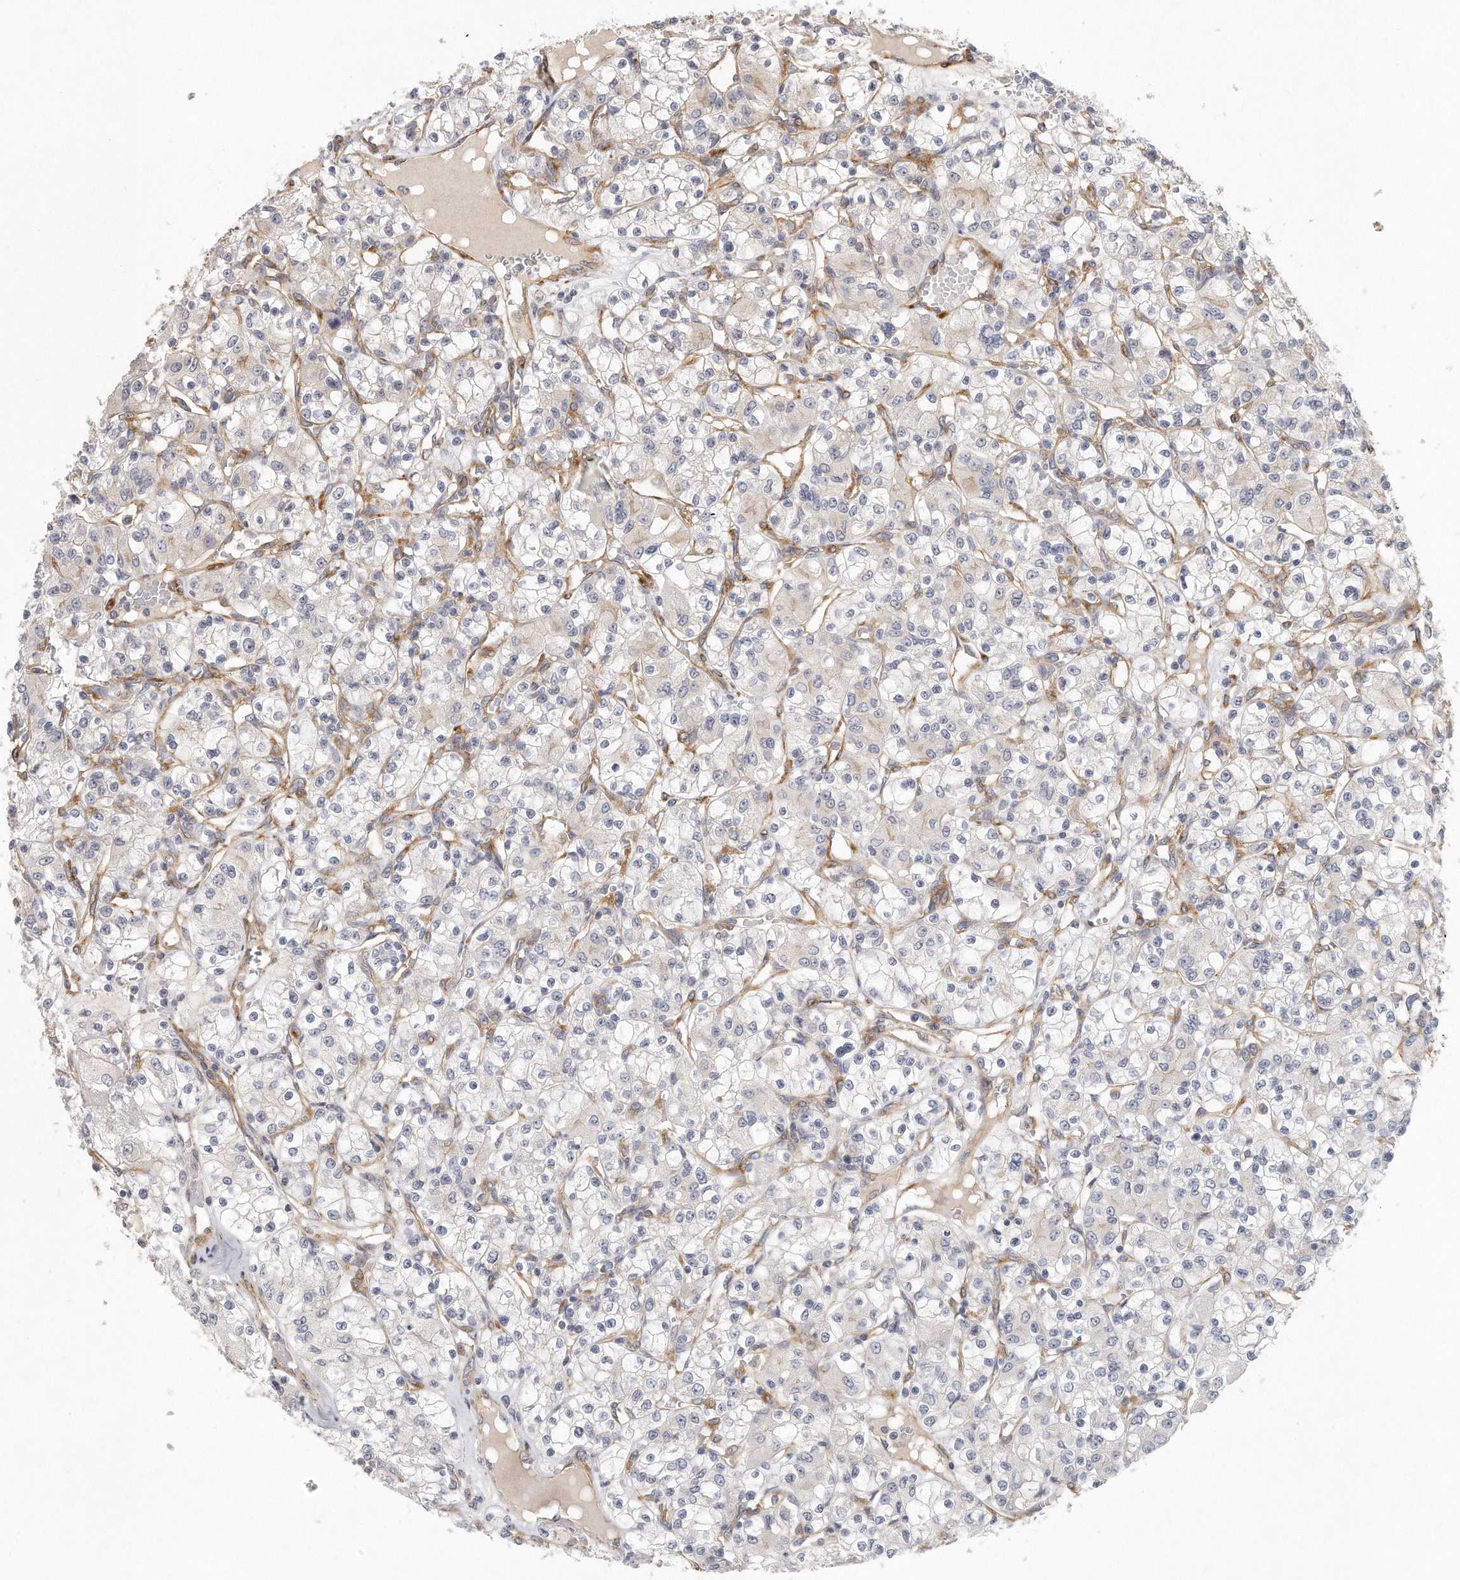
{"staining": {"intensity": "negative", "quantity": "none", "location": "none"}, "tissue": "renal cancer", "cell_type": "Tumor cells", "image_type": "cancer", "snomed": [{"axis": "morphology", "description": "Adenocarcinoma, NOS"}, {"axis": "topography", "description": "Kidney"}], "caption": "This is a micrograph of IHC staining of renal cancer, which shows no positivity in tumor cells.", "gene": "MTERF4", "patient": {"sex": "female", "age": 59}}